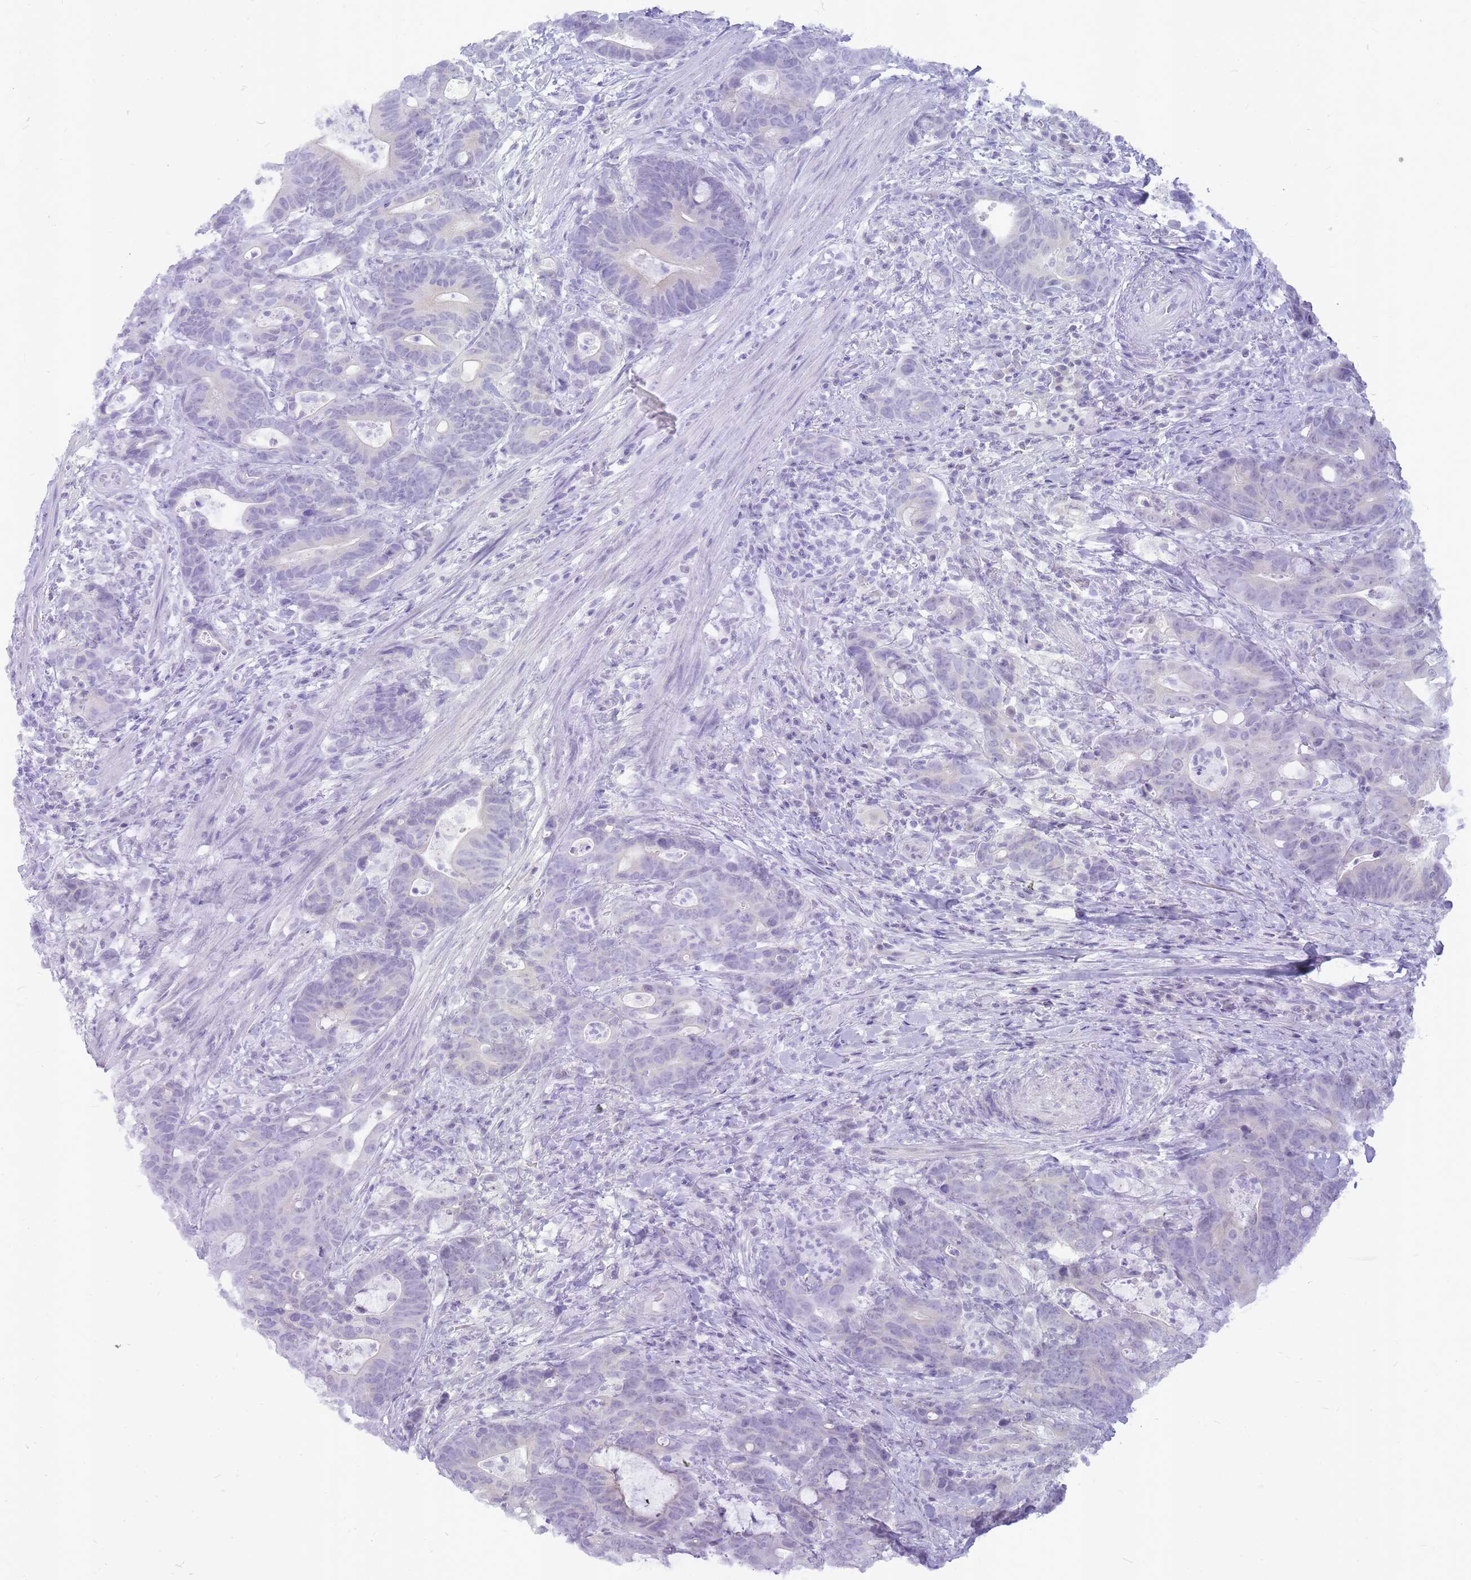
{"staining": {"intensity": "negative", "quantity": "none", "location": "none"}, "tissue": "colorectal cancer", "cell_type": "Tumor cells", "image_type": "cancer", "snomed": [{"axis": "morphology", "description": "Adenocarcinoma, NOS"}, {"axis": "topography", "description": "Colon"}], "caption": "Protein analysis of adenocarcinoma (colorectal) shows no significant positivity in tumor cells. (Stains: DAB (3,3'-diaminobenzidine) immunohistochemistry with hematoxylin counter stain, Microscopy: brightfield microscopy at high magnification).", "gene": "INS", "patient": {"sex": "female", "age": 82}}